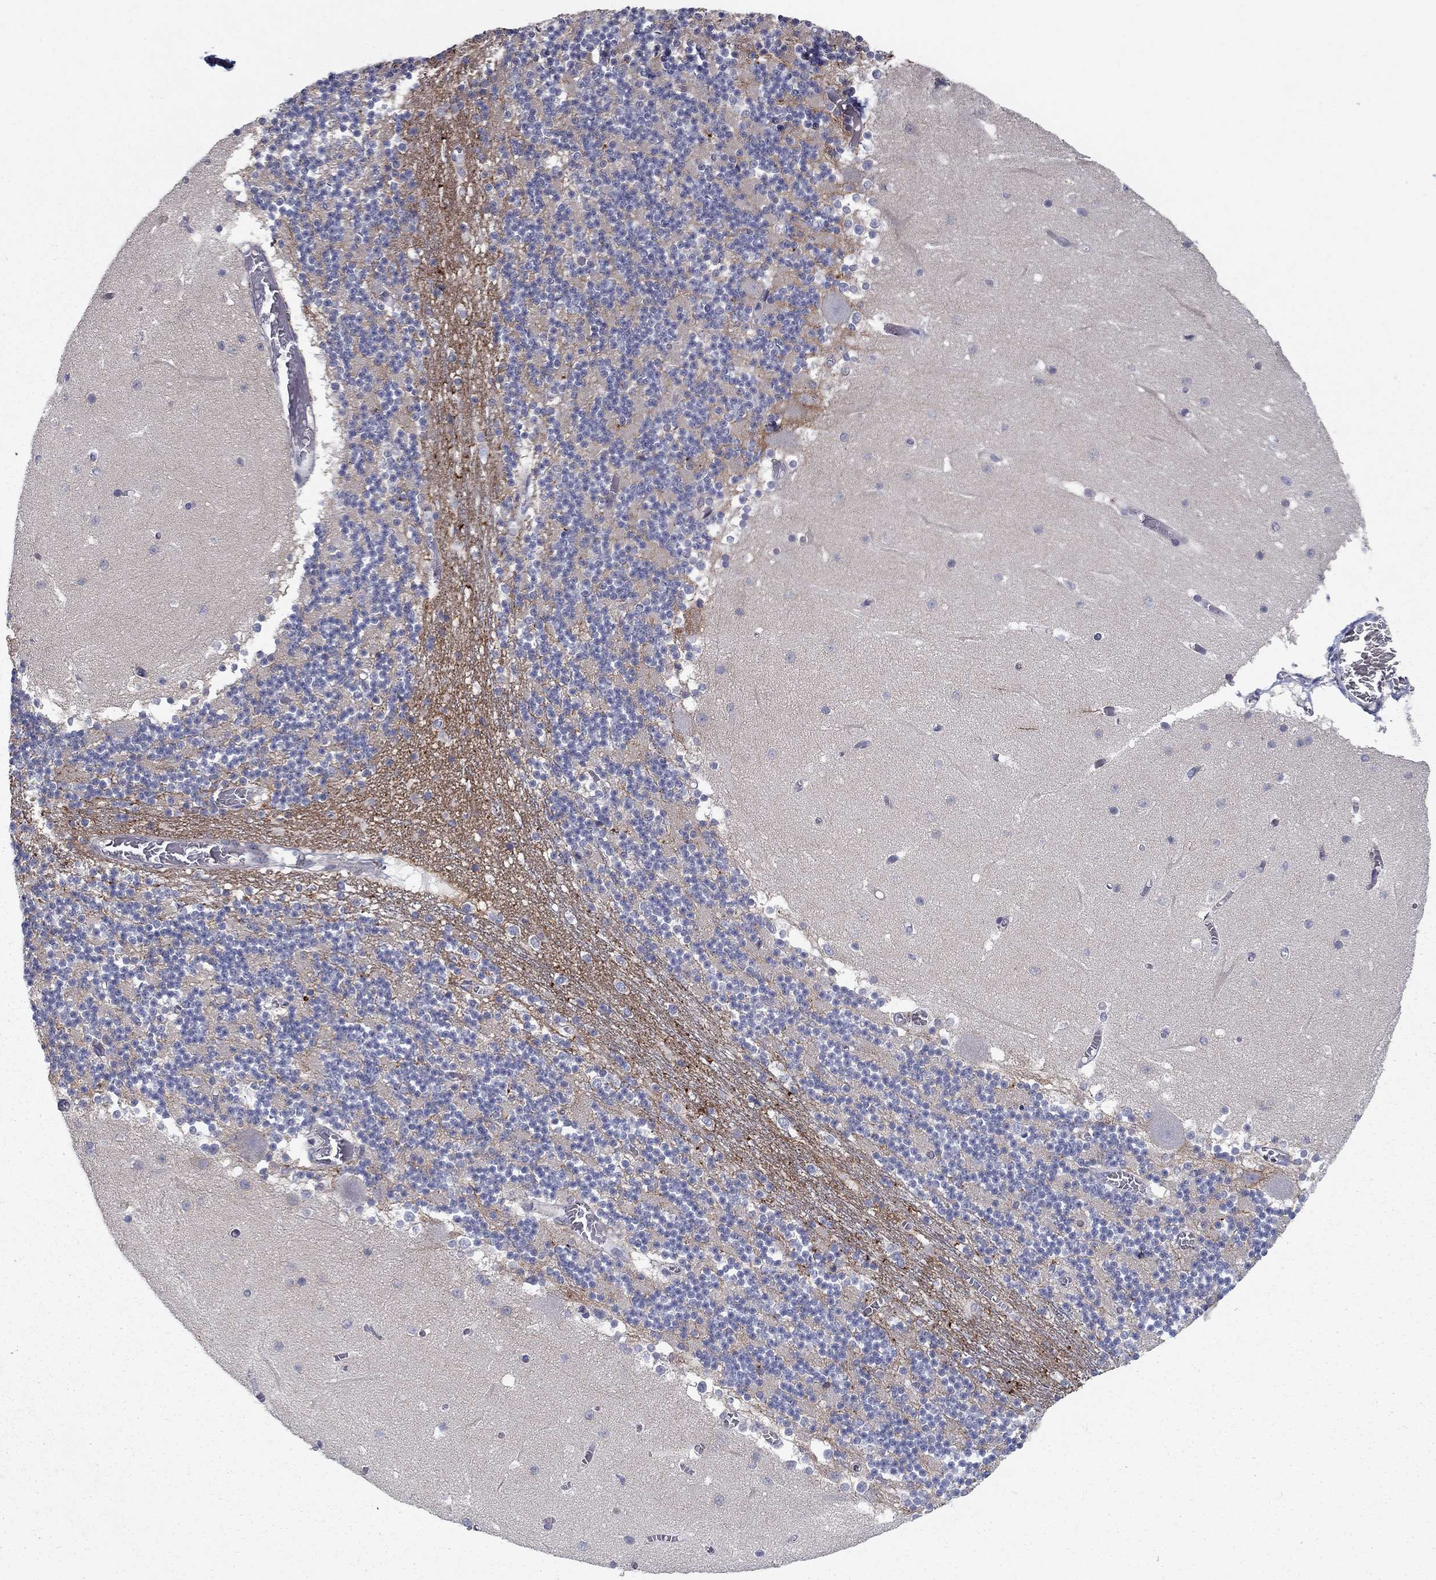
{"staining": {"intensity": "negative", "quantity": "none", "location": "none"}, "tissue": "cerebellum", "cell_type": "Cells in granular layer", "image_type": "normal", "snomed": [{"axis": "morphology", "description": "Normal tissue, NOS"}, {"axis": "topography", "description": "Cerebellum"}], "caption": "Cerebellum stained for a protein using IHC reveals no expression cells in granular layer.", "gene": "NTRK2", "patient": {"sex": "female", "age": 28}}